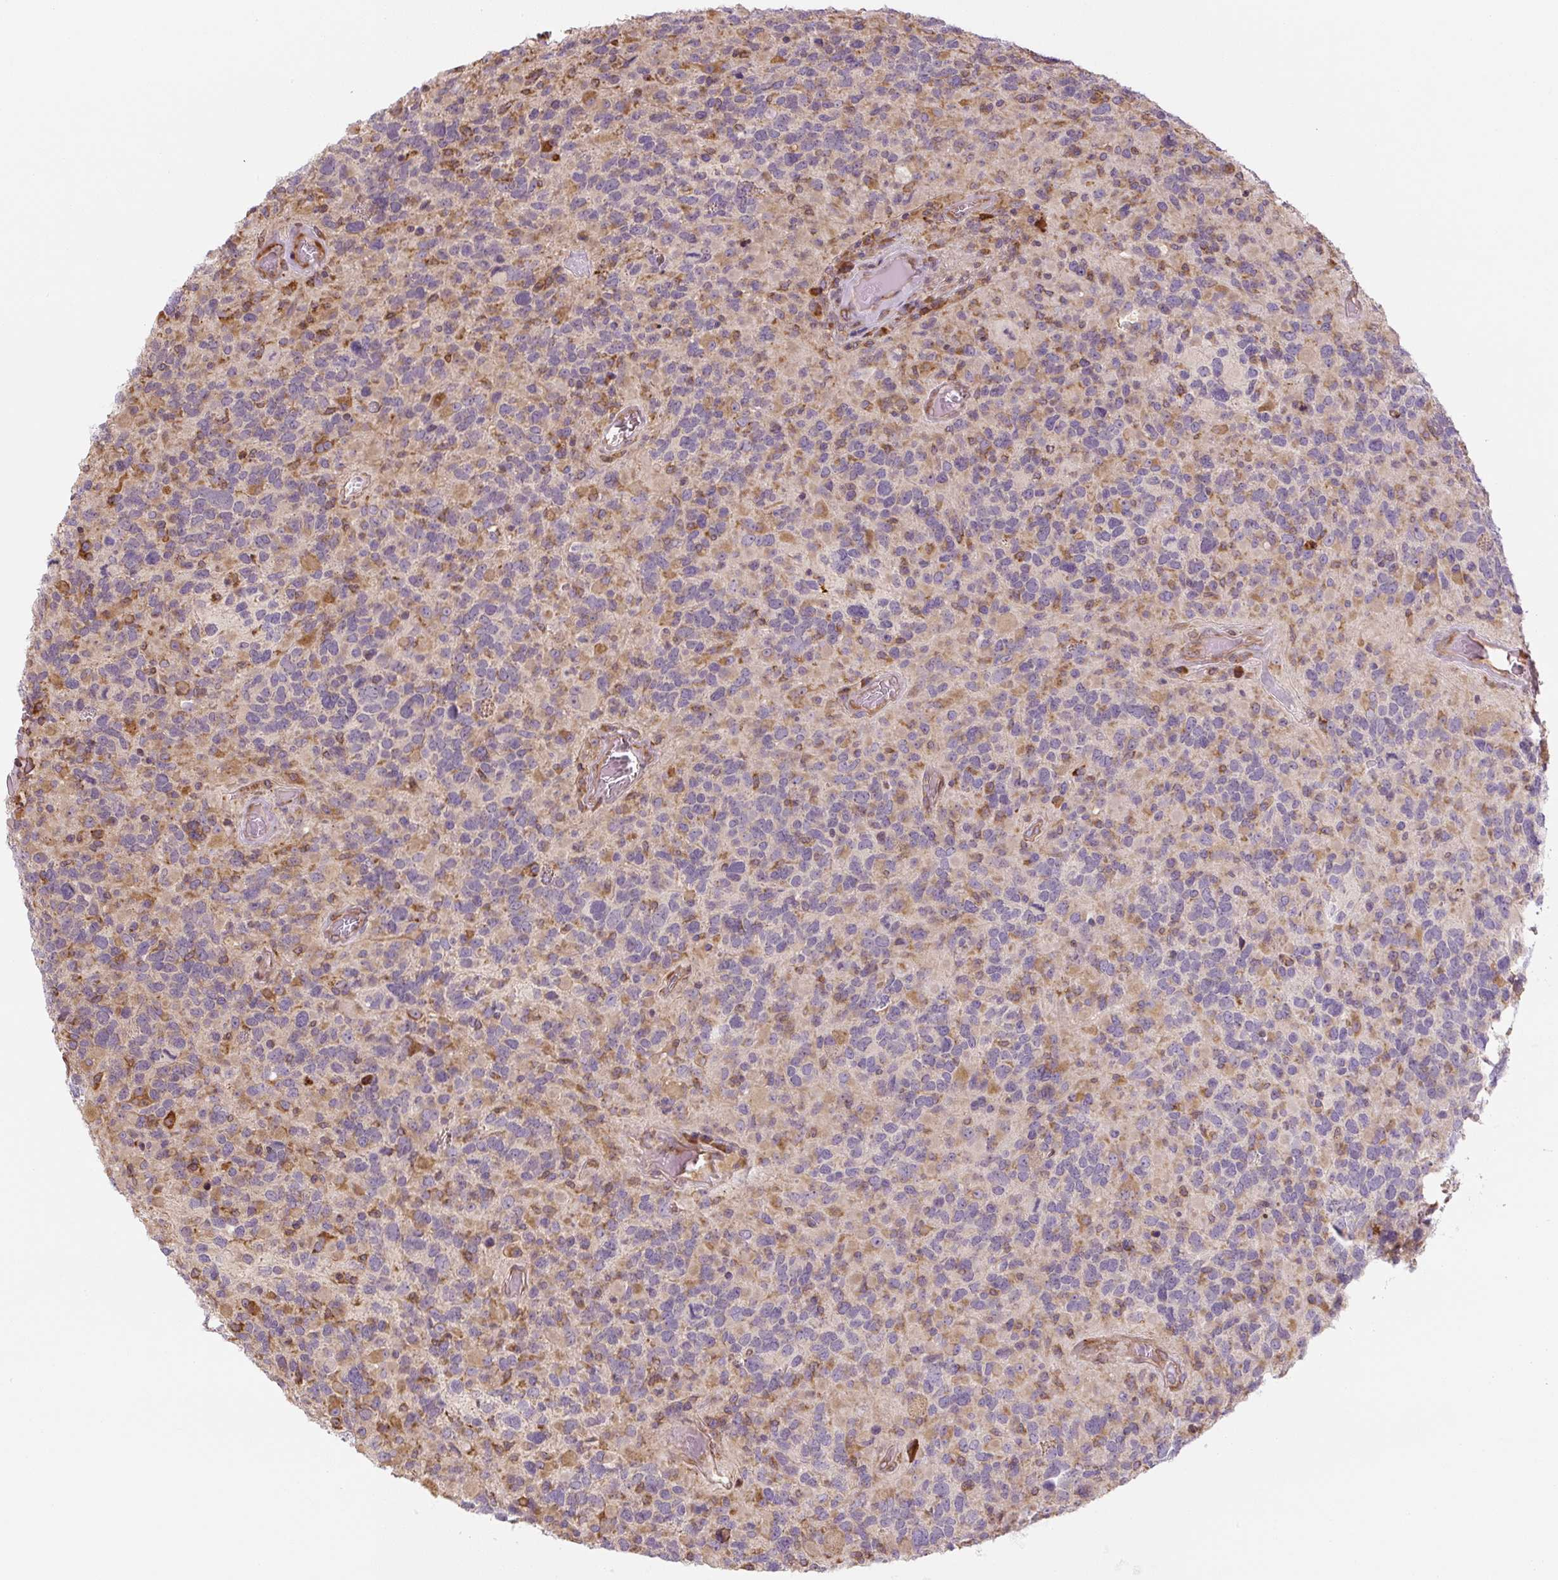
{"staining": {"intensity": "moderate", "quantity": "25%-75%", "location": "cytoplasmic/membranous"}, "tissue": "glioma", "cell_type": "Tumor cells", "image_type": "cancer", "snomed": [{"axis": "morphology", "description": "Glioma, malignant, High grade"}, {"axis": "topography", "description": "Brain"}], "caption": "This is a histology image of immunohistochemistry staining of malignant glioma (high-grade), which shows moderate expression in the cytoplasmic/membranous of tumor cells.", "gene": "RASA1", "patient": {"sex": "female", "age": 40}}